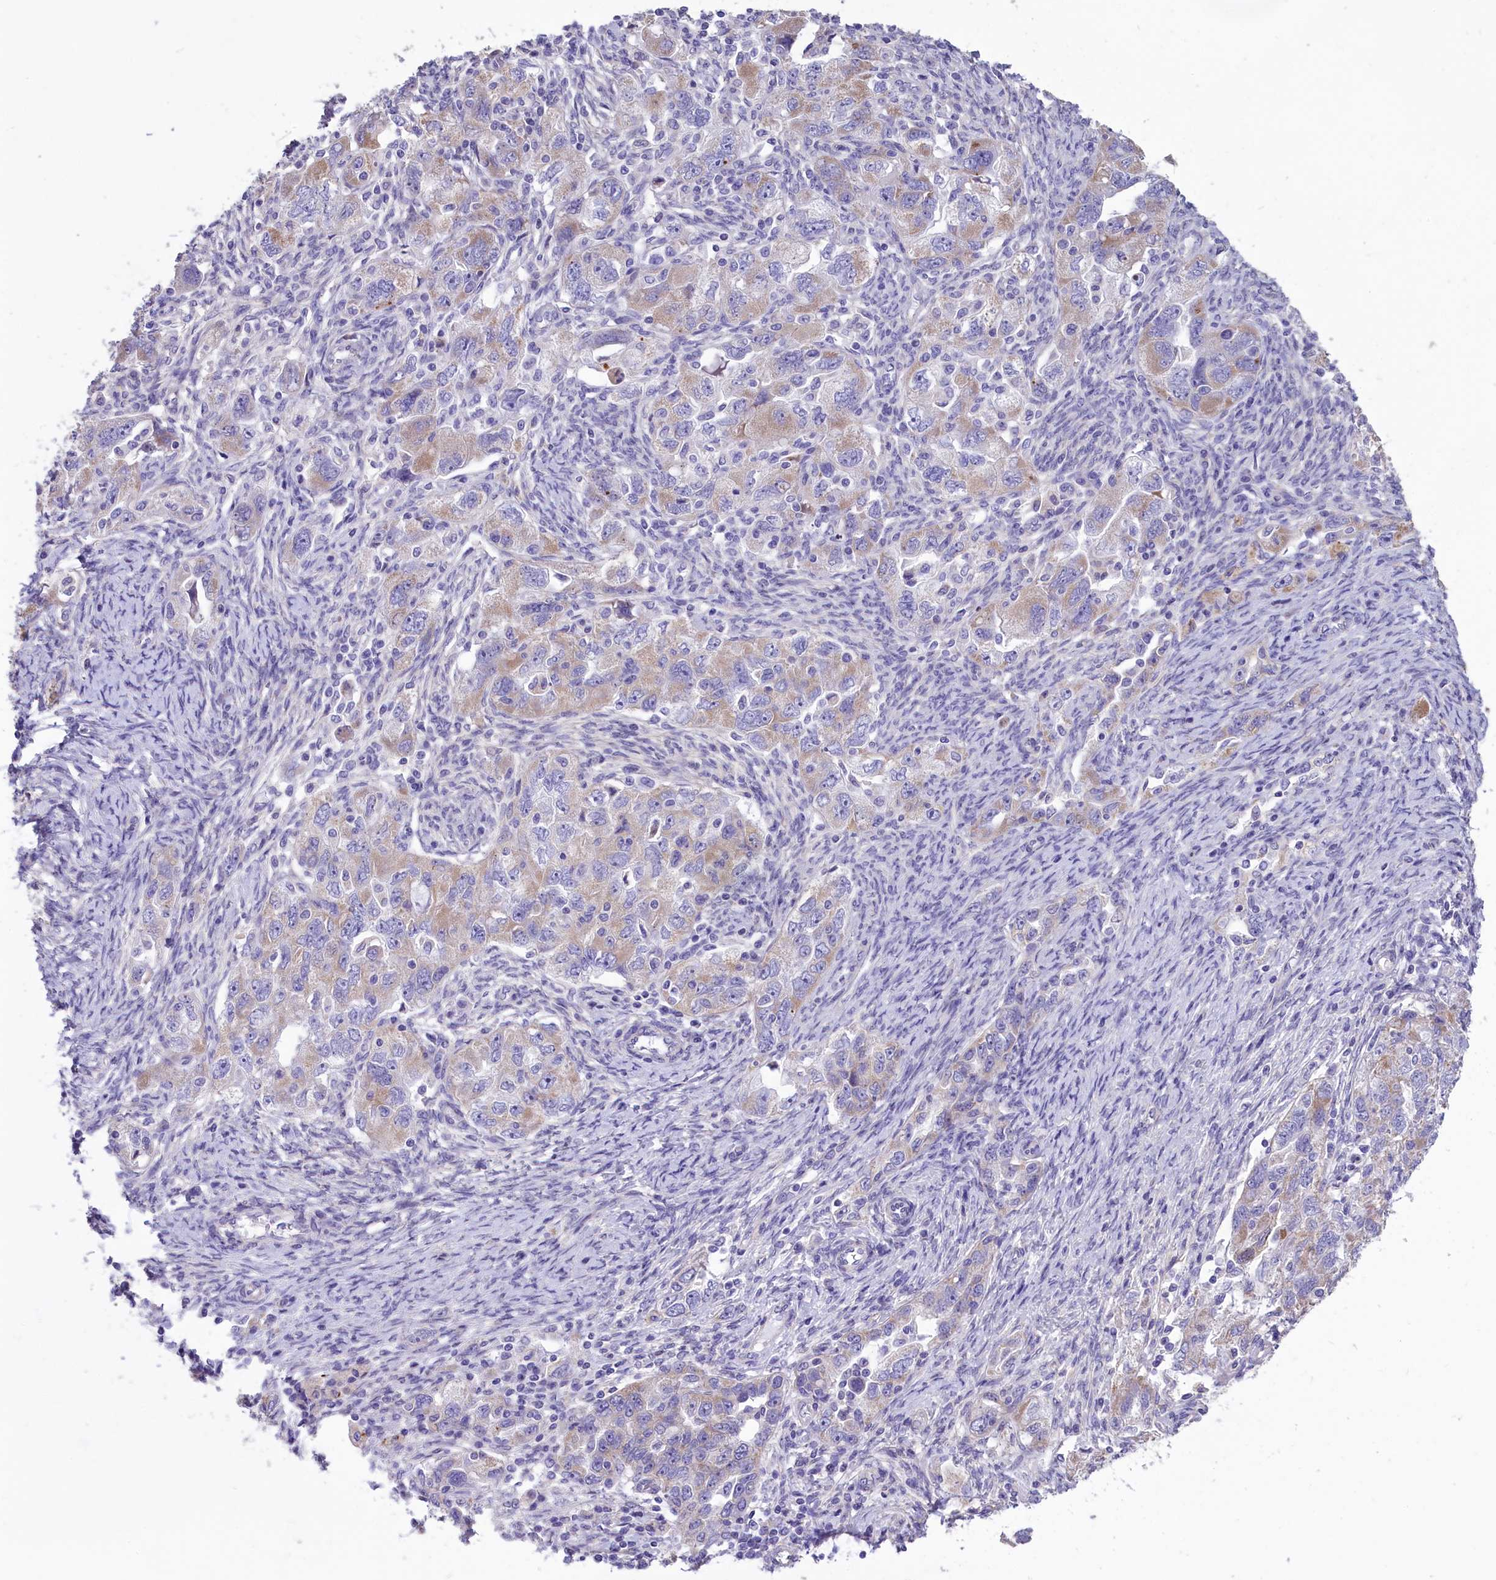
{"staining": {"intensity": "moderate", "quantity": "25%-75%", "location": "cytoplasmic/membranous"}, "tissue": "ovarian cancer", "cell_type": "Tumor cells", "image_type": "cancer", "snomed": [{"axis": "morphology", "description": "Carcinoma, NOS"}, {"axis": "morphology", "description": "Cystadenocarcinoma, serous, NOS"}, {"axis": "topography", "description": "Ovary"}], "caption": "High-magnification brightfield microscopy of ovarian cancer stained with DAB (3,3'-diaminobenzidine) (brown) and counterstained with hematoxylin (blue). tumor cells exhibit moderate cytoplasmic/membranous expression is appreciated in about25%-75% of cells. (Brightfield microscopy of DAB IHC at high magnification).", "gene": "CYP2U1", "patient": {"sex": "female", "age": 69}}